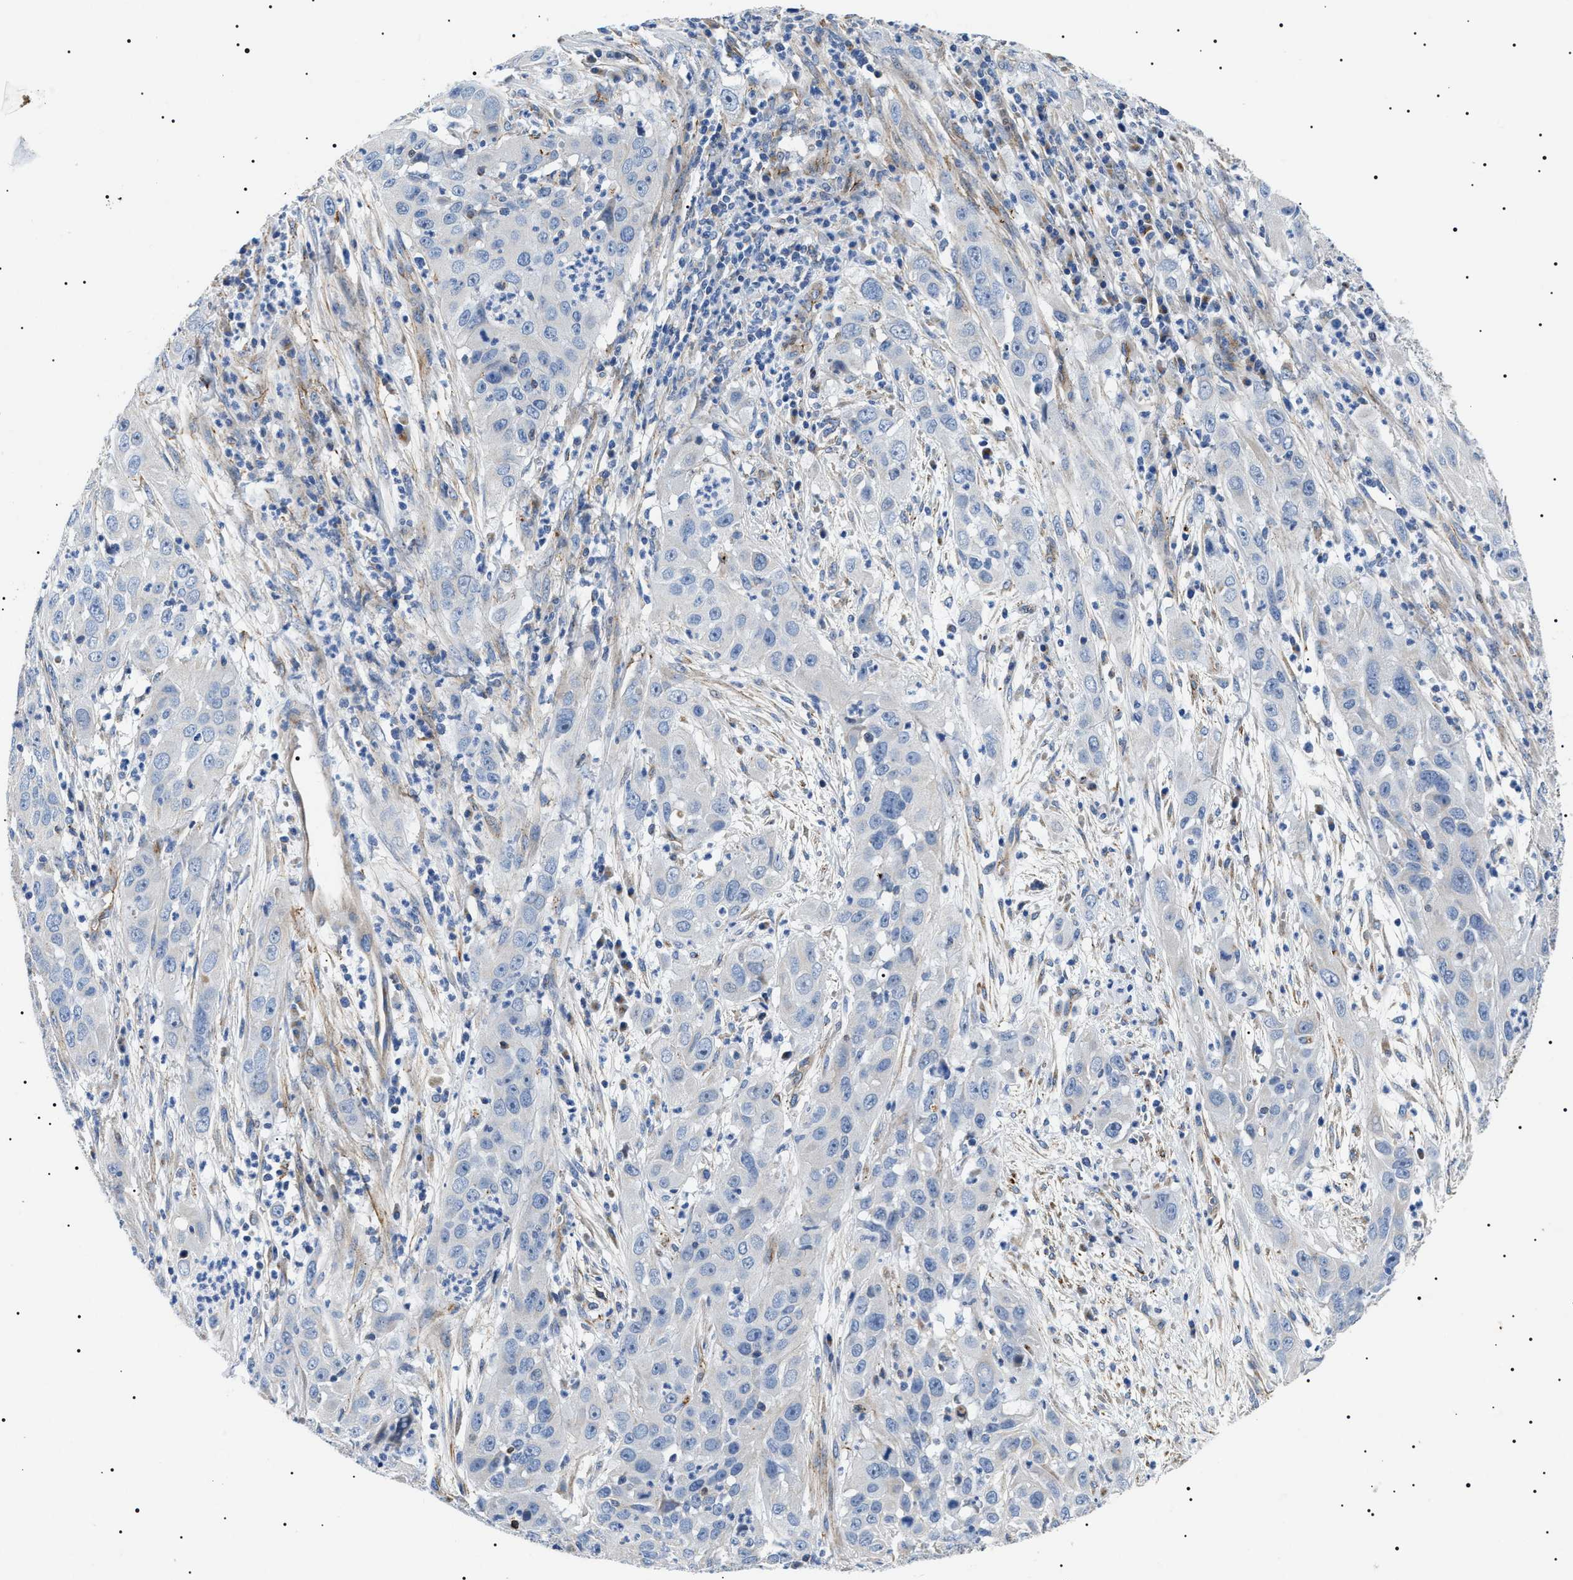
{"staining": {"intensity": "negative", "quantity": "none", "location": "none"}, "tissue": "cervical cancer", "cell_type": "Tumor cells", "image_type": "cancer", "snomed": [{"axis": "morphology", "description": "Squamous cell carcinoma, NOS"}, {"axis": "topography", "description": "Cervix"}], "caption": "Immunohistochemistry (IHC) photomicrograph of human cervical cancer stained for a protein (brown), which displays no staining in tumor cells.", "gene": "TMEM222", "patient": {"sex": "female", "age": 32}}